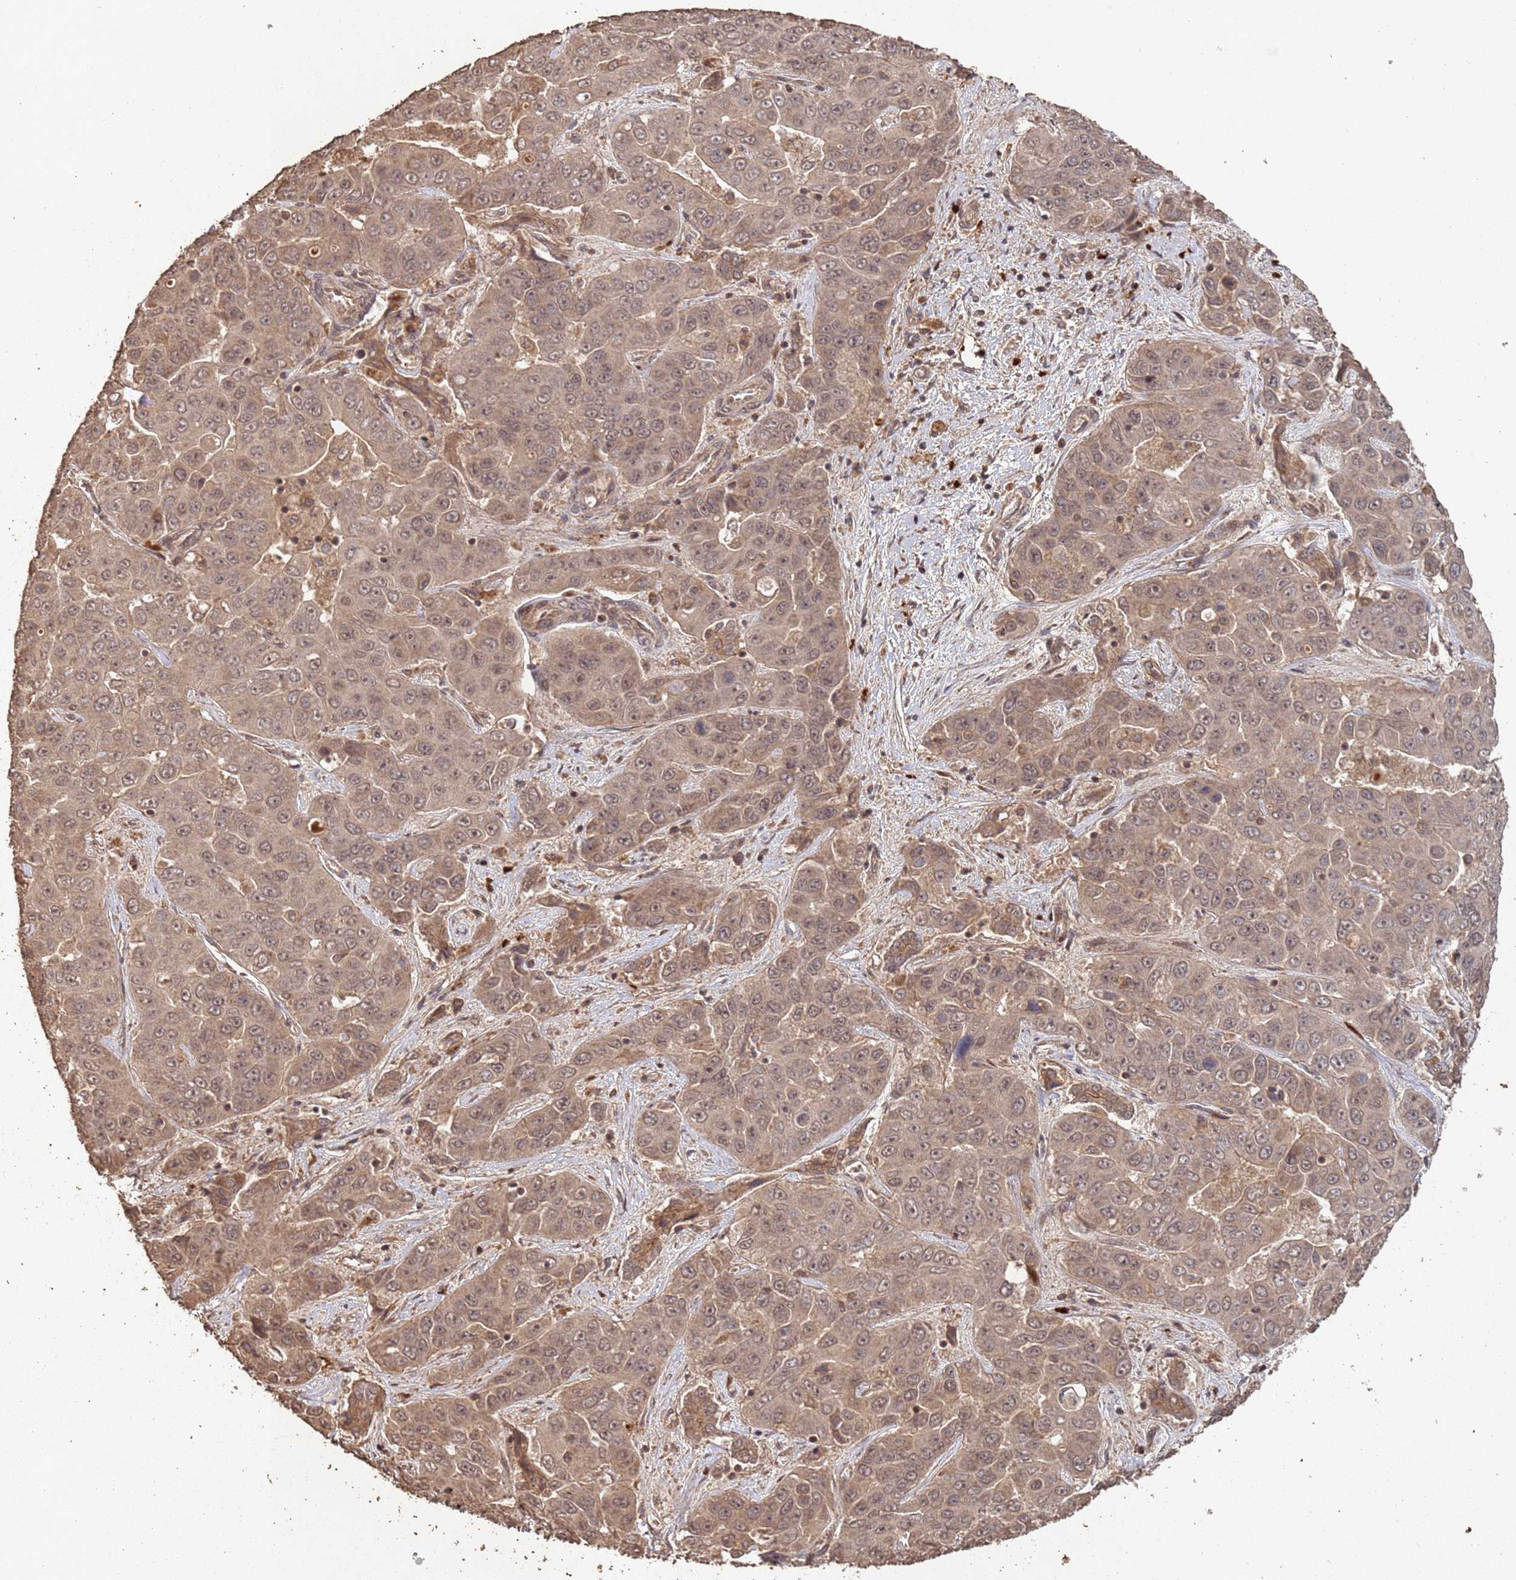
{"staining": {"intensity": "moderate", "quantity": ">75%", "location": "cytoplasmic/membranous,nuclear"}, "tissue": "liver cancer", "cell_type": "Tumor cells", "image_type": "cancer", "snomed": [{"axis": "morphology", "description": "Cholangiocarcinoma"}, {"axis": "topography", "description": "Liver"}], "caption": "High-power microscopy captured an immunohistochemistry histopathology image of cholangiocarcinoma (liver), revealing moderate cytoplasmic/membranous and nuclear staining in approximately >75% of tumor cells.", "gene": "FRAT1", "patient": {"sex": "female", "age": 52}}